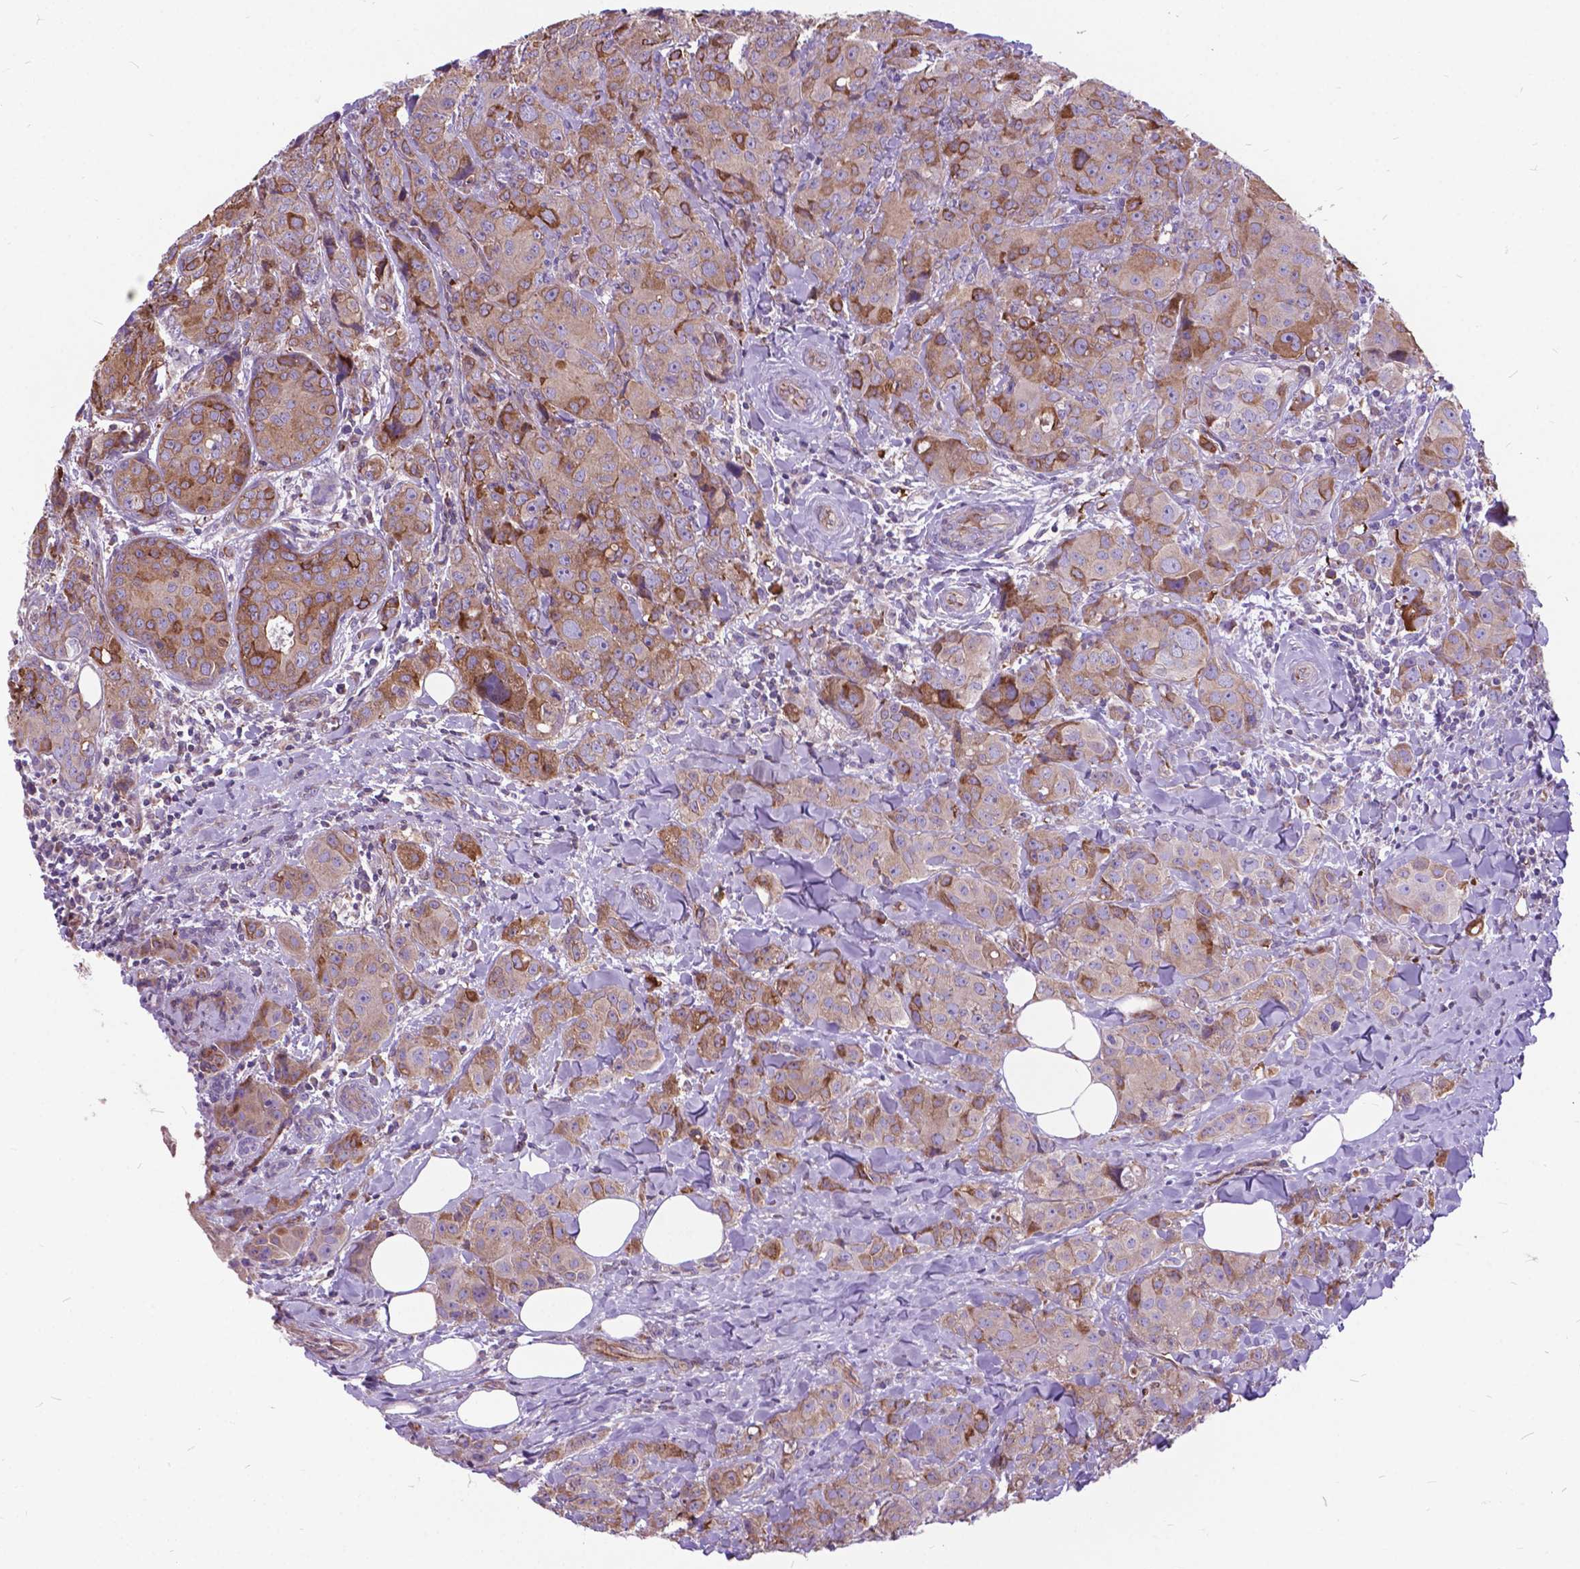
{"staining": {"intensity": "moderate", "quantity": "25%-75%", "location": "cytoplasmic/membranous"}, "tissue": "breast cancer", "cell_type": "Tumor cells", "image_type": "cancer", "snomed": [{"axis": "morphology", "description": "Duct carcinoma"}, {"axis": "topography", "description": "Breast"}], "caption": "This micrograph shows immunohistochemistry staining of human breast infiltrating ductal carcinoma, with medium moderate cytoplasmic/membranous positivity in approximately 25%-75% of tumor cells.", "gene": "FLT4", "patient": {"sex": "female", "age": 43}}